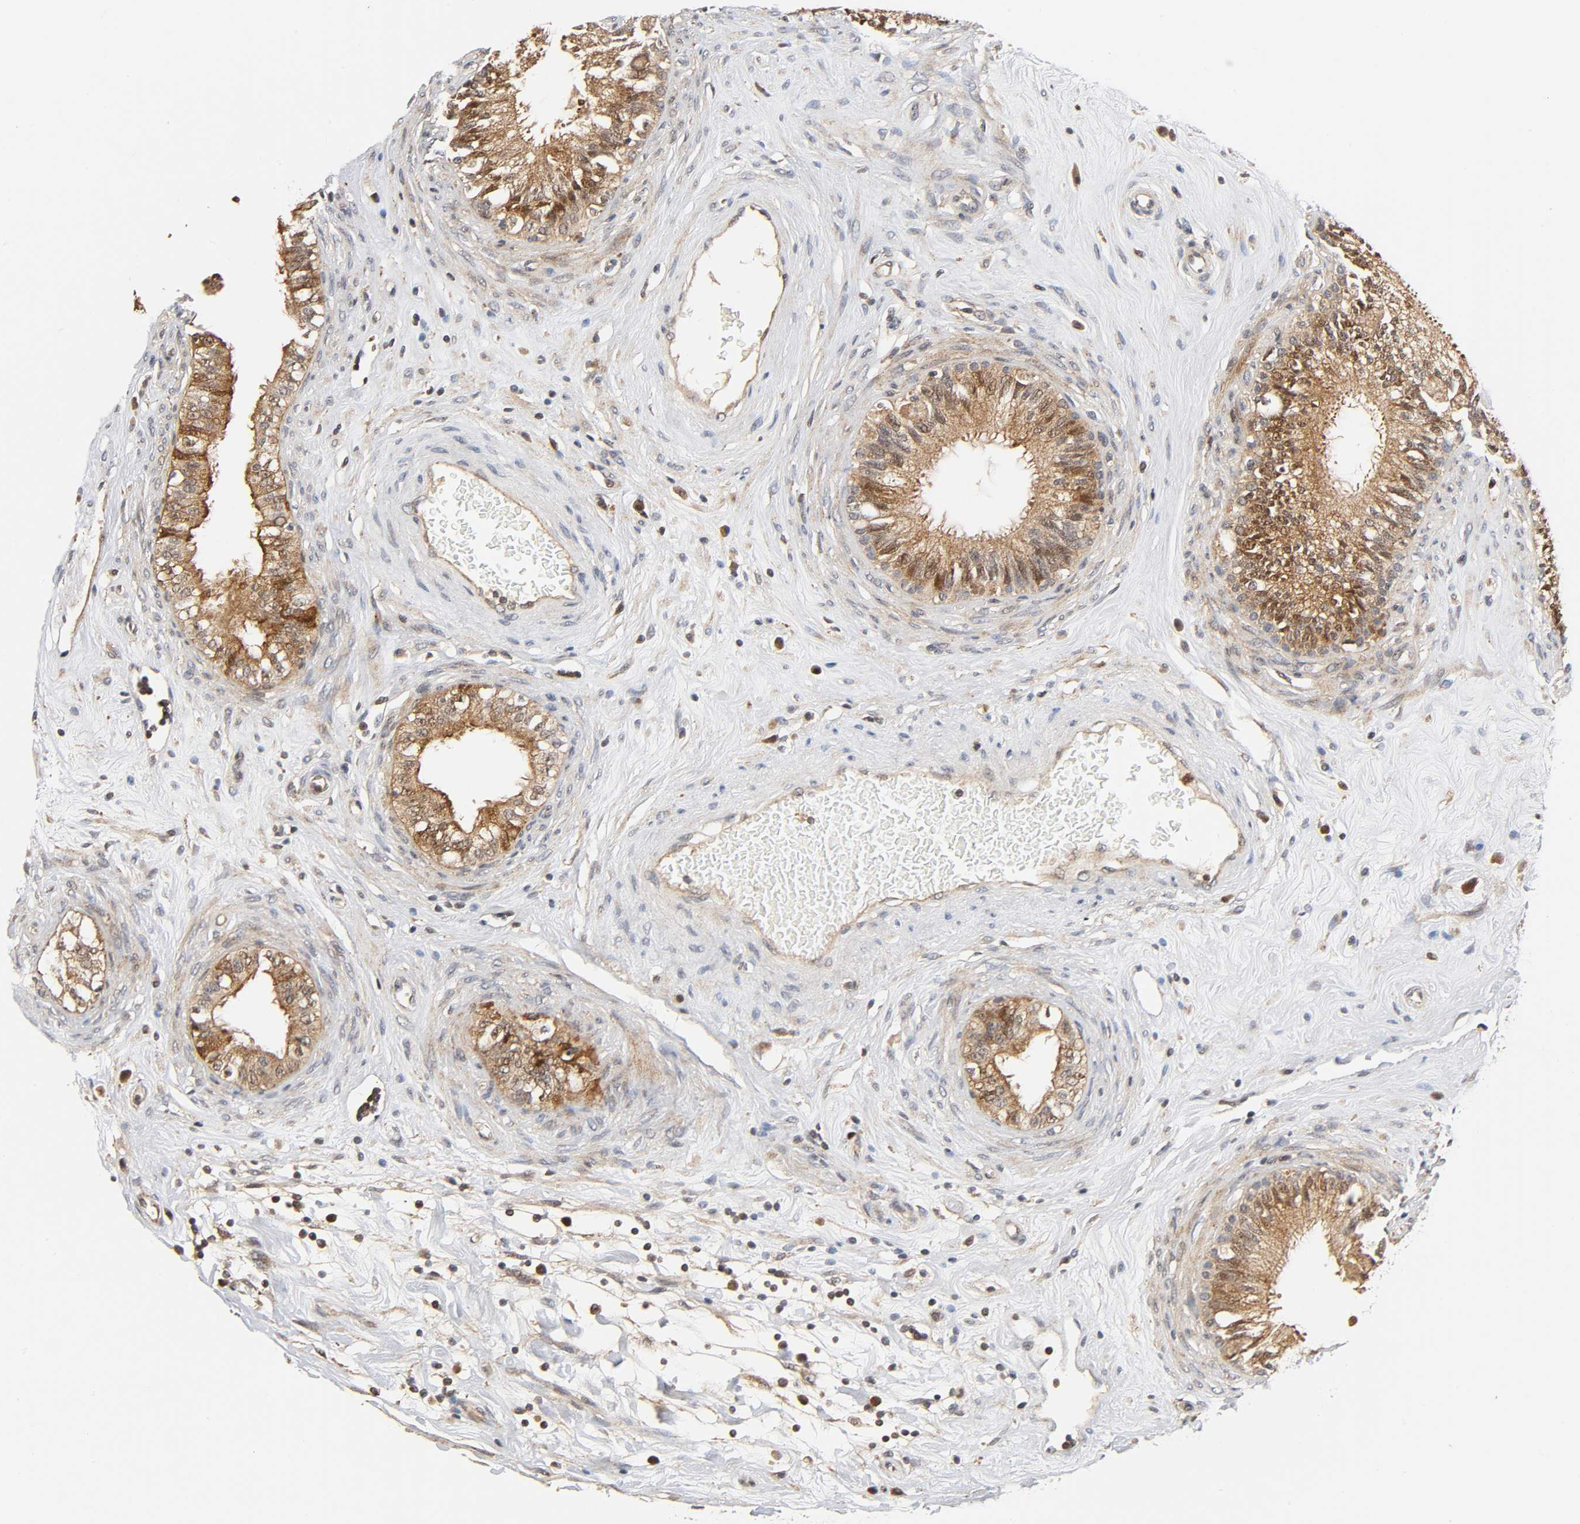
{"staining": {"intensity": "moderate", "quantity": ">75%", "location": "cytoplasmic/membranous"}, "tissue": "epididymis", "cell_type": "Glandular cells", "image_type": "normal", "snomed": [{"axis": "morphology", "description": "Normal tissue, NOS"}, {"axis": "morphology", "description": "Inflammation, NOS"}, {"axis": "topography", "description": "Epididymis"}], "caption": "Moderate cytoplasmic/membranous positivity is appreciated in approximately >75% of glandular cells in unremarkable epididymis.", "gene": "CASP9", "patient": {"sex": "male", "age": 84}}